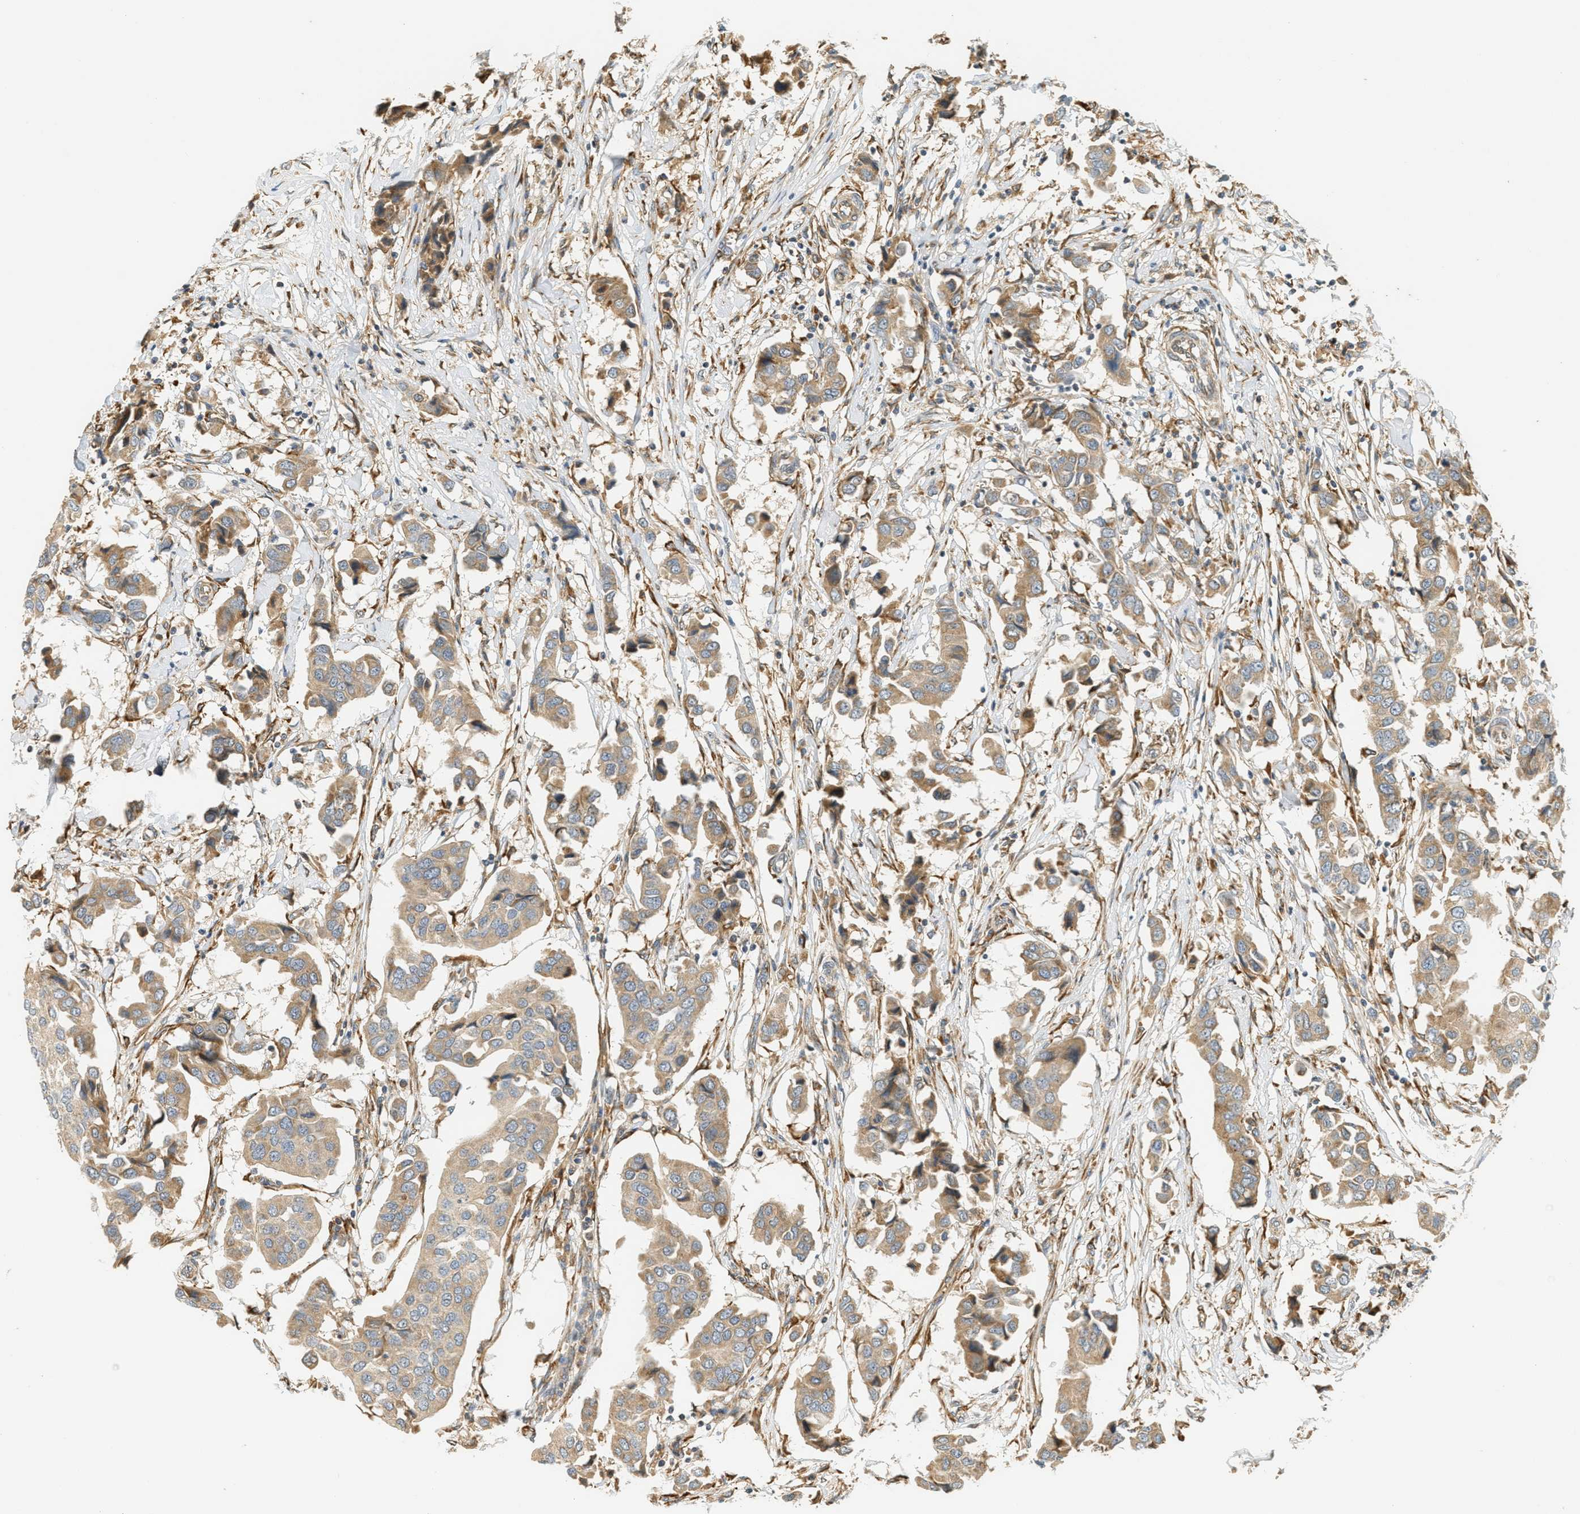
{"staining": {"intensity": "moderate", "quantity": ">75%", "location": "cytoplasmic/membranous"}, "tissue": "breast cancer", "cell_type": "Tumor cells", "image_type": "cancer", "snomed": [{"axis": "morphology", "description": "Duct carcinoma"}, {"axis": "topography", "description": "Breast"}], "caption": "DAB immunohistochemical staining of breast invasive ductal carcinoma shows moderate cytoplasmic/membranous protein expression in about >75% of tumor cells.", "gene": "PDK1", "patient": {"sex": "female", "age": 80}}